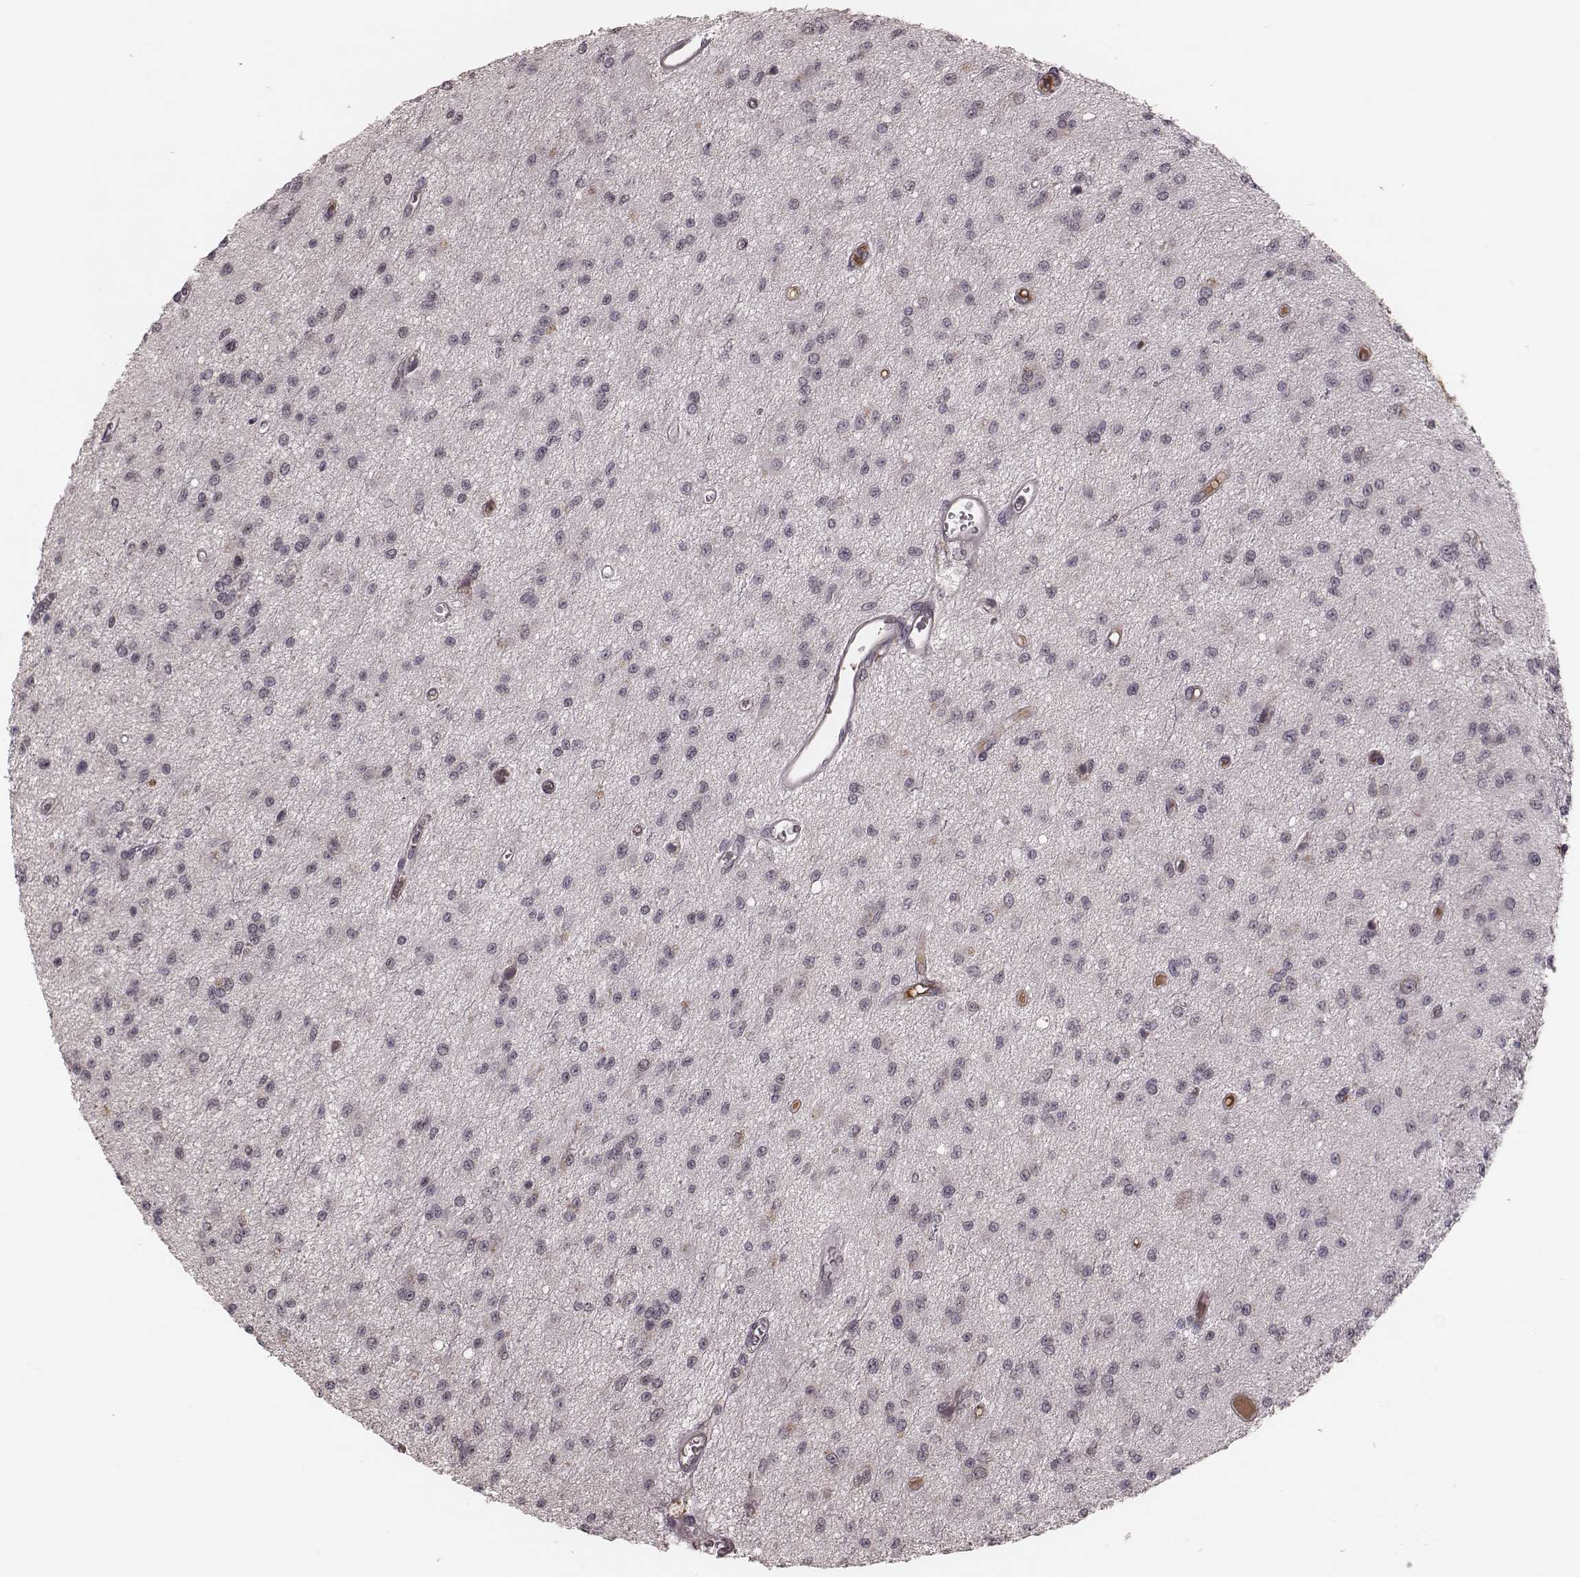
{"staining": {"intensity": "negative", "quantity": "none", "location": "none"}, "tissue": "glioma", "cell_type": "Tumor cells", "image_type": "cancer", "snomed": [{"axis": "morphology", "description": "Glioma, malignant, Low grade"}, {"axis": "topography", "description": "Brain"}], "caption": "Immunohistochemistry (IHC) image of human malignant low-grade glioma stained for a protein (brown), which exhibits no positivity in tumor cells.", "gene": "IL5", "patient": {"sex": "female", "age": 45}}